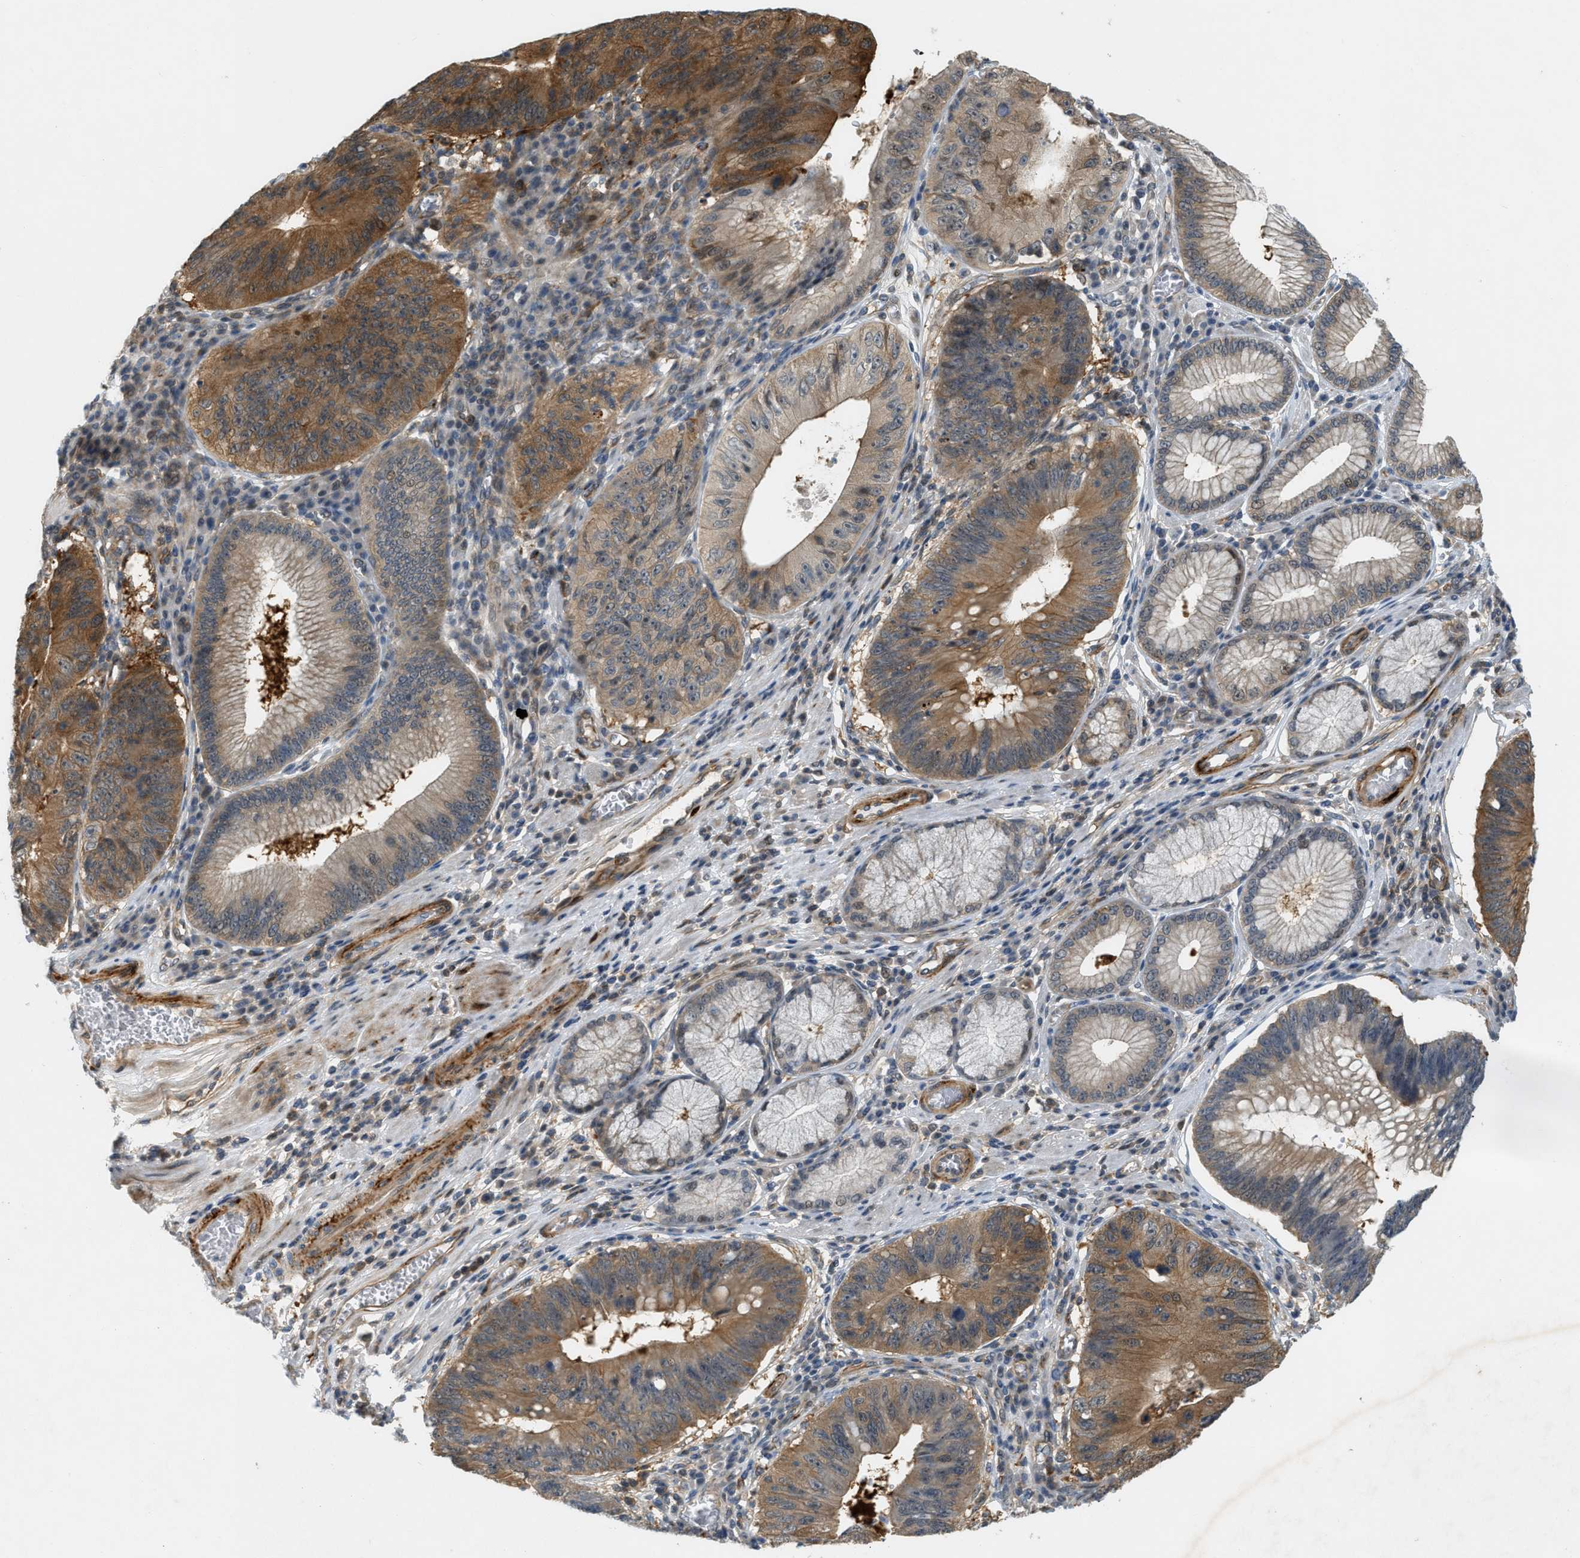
{"staining": {"intensity": "moderate", "quantity": ">75%", "location": "cytoplasmic/membranous"}, "tissue": "stomach cancer", "cell_type": "Tumor cells", "image_type": "cancer", "snomed": [{"axis": "morphology", "description": "Adenocarcinoma, NOS"}, {"axis": "topography", "description": "Stomach"}], "caption": "This photomicrograph demonstrates IHC staining of stomach adenocarcinoma, with medium moderate cytoplasmic/membranous expression in approximately >75% of tumor cells.", "gene": "PDCL3", "patient": {"sex": "male", "age": 59}}